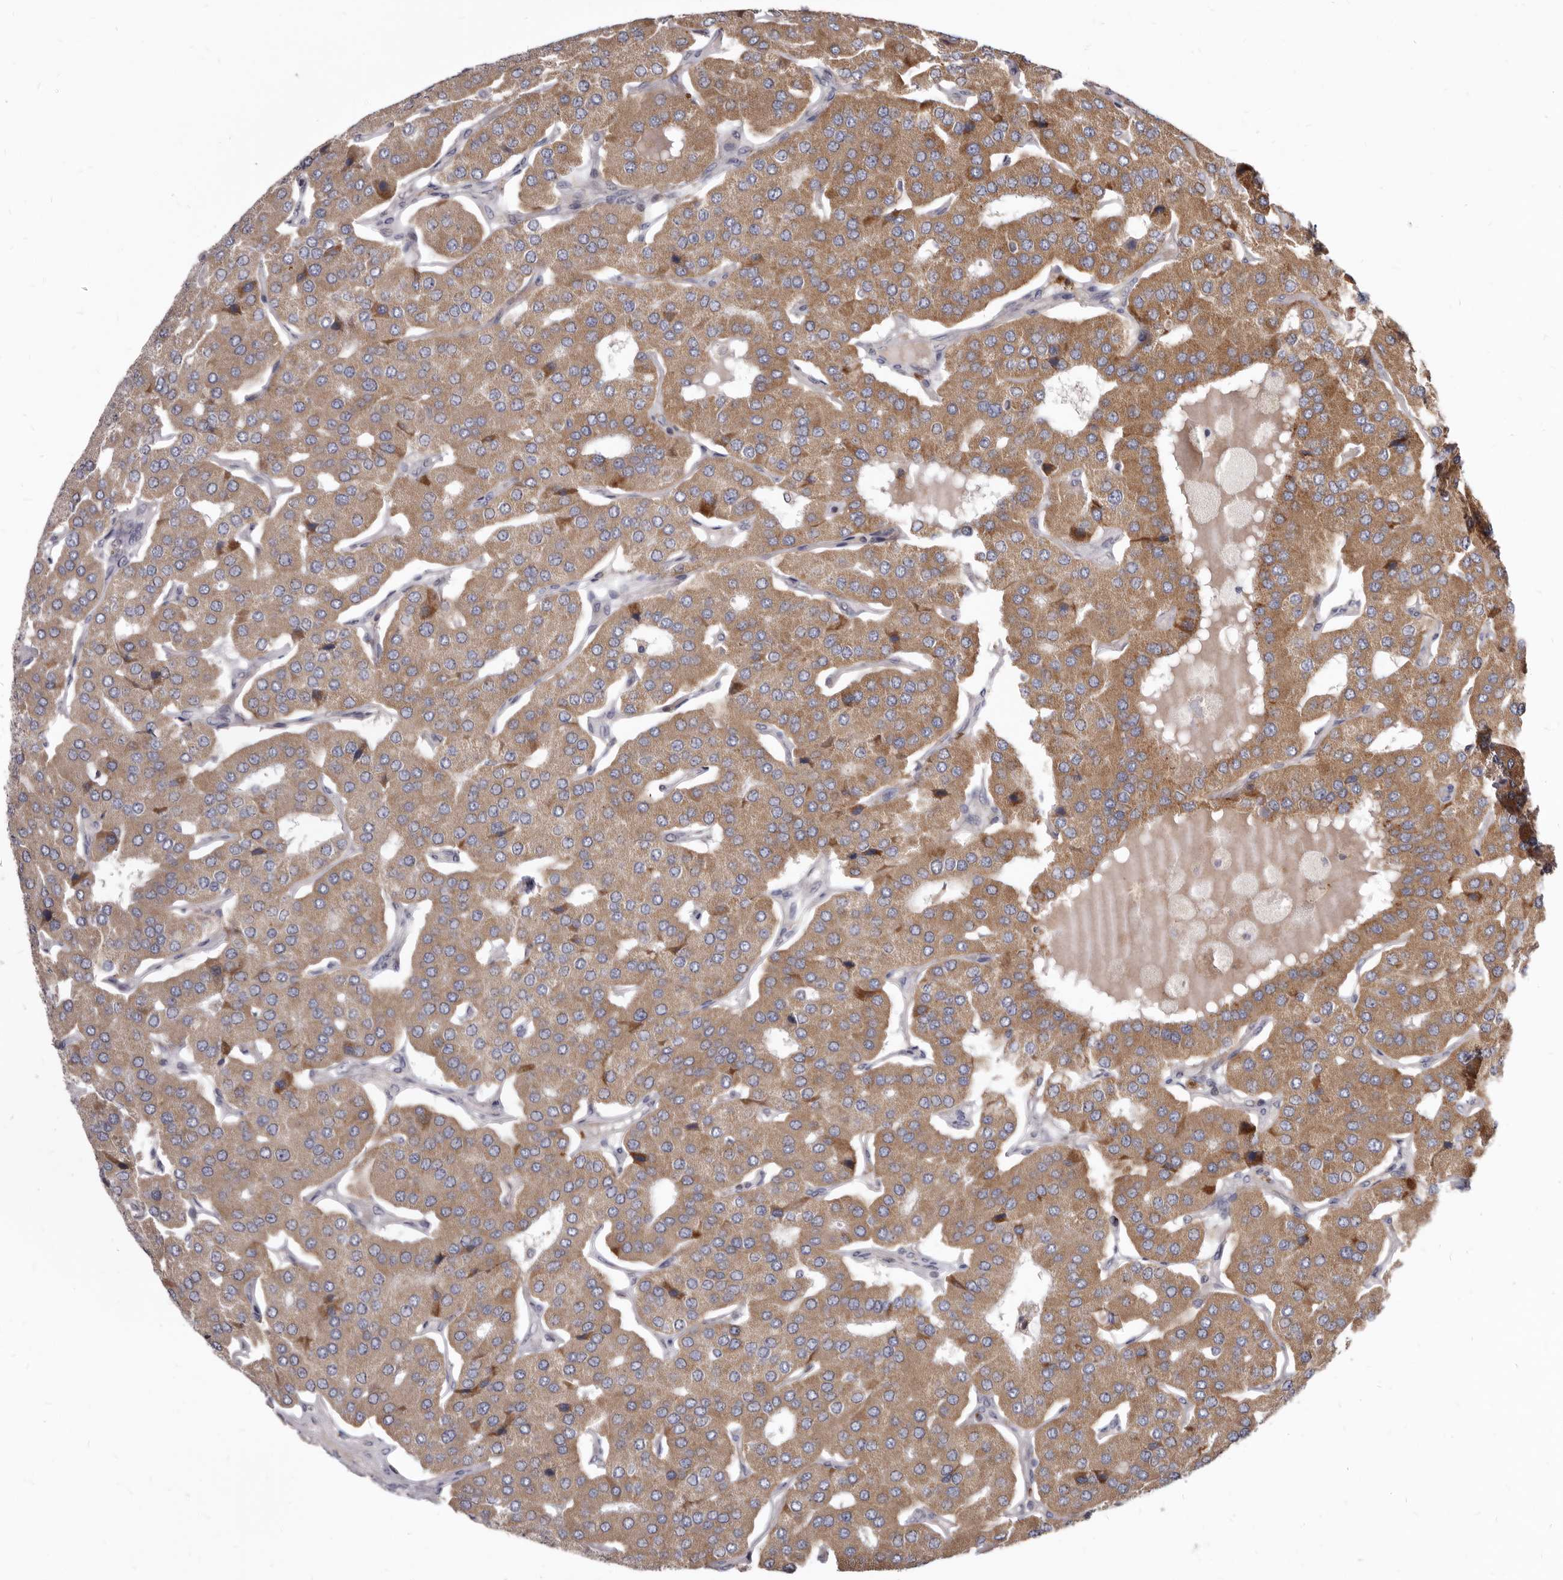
{"staining": {"intensity": "moderate", "quantity": ">75%", "location": "cytoplasmic/membranous"}, "tissue": "parathyroid gland", "cell_type": "Glandular cells", "image_type": "normal", "snomed": [{"axis": "morphology", "description": "Normal tissue, NOS"}, {"axis": "morphology", "description": "Adenoma, NOS"}, {"axis": "topography", "description": "Parathyroid gland"}], "caption": "Parathyroid gland stained with a protein marker shows moderate staining in glandular cells.", "gene": "SMC4", "patient": {"sex": "female", "age": 86}}